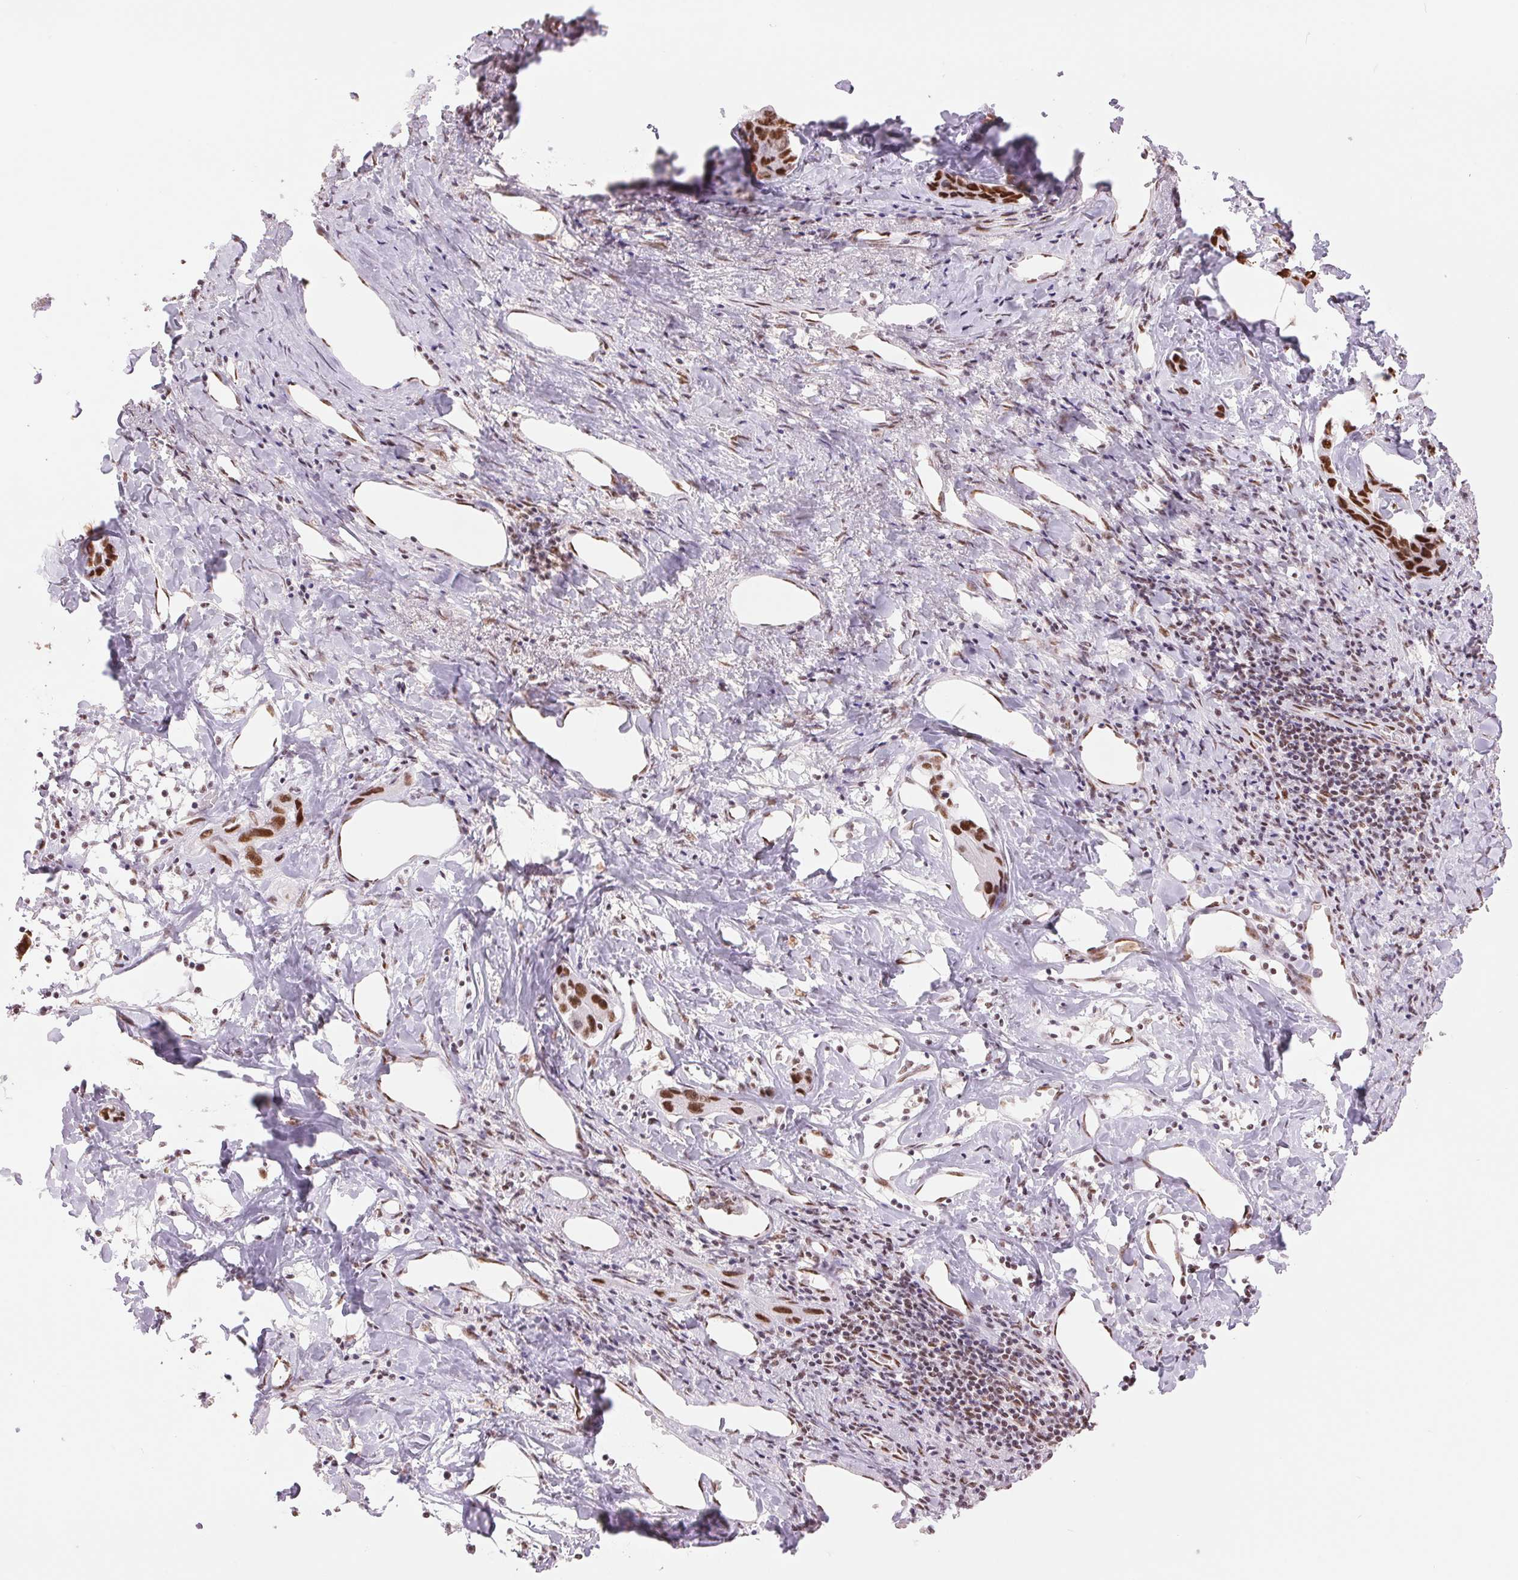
{"staining": {"intensity": "strong", "quantity": ">75%", "location": "nuclear"}, "tissue": "liver cancer", "cell_type": "Tumor cells", "image_type": "cancer", "snomed": [{"axis": "morphology", "description": "Cholangiocarcinoma"}, {"axis": "topography", "description": "Liver"}], "caption": "Strong nuclear protein staining is appreciated in about >75% of tumor cells in liver cholangiocarcinoma.", "gene": "ZFR2", "patient": {"sex": "male", "age": 59}}